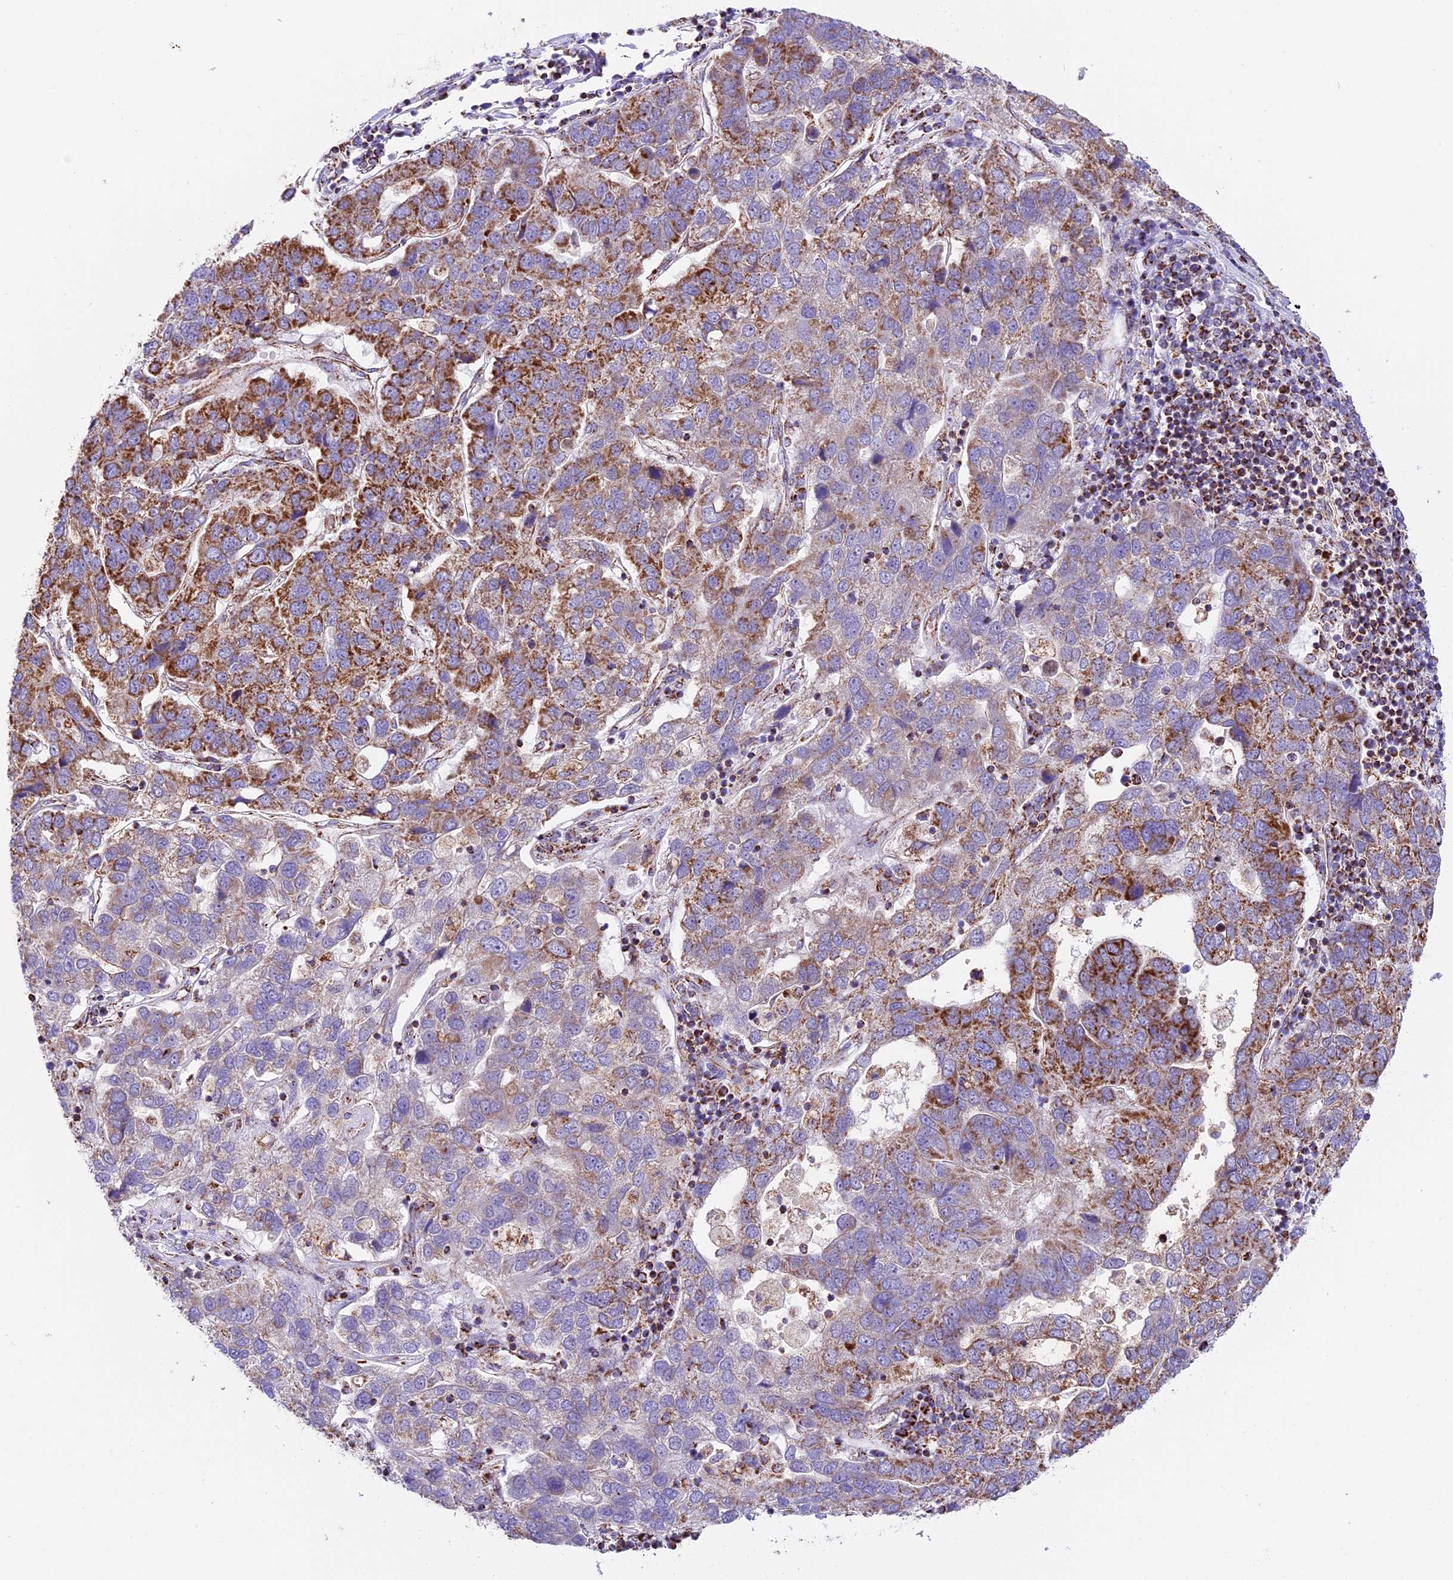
{"staining": {"intensity": "moderate", "quantity": "25%-75%", "location": "cytoplasmic/membranous"}, "tissue": "pancreatic cancer", "cell_type": "Tumor cells", "image_type": "cancer", "snomed": [{"axis": "morphology", "description": "Adenocarcinoma, NOS"}, {"axis": "topography", "description": "Pancreas"}], "caption": "Immunohistochemical staining of pancreatic cancer (adenocarcinoma) demonstrates medium levels of moderate cytoplasmic/membranous protein positivity in about 25%-75% of tumor cells.", "gene": "NDUFA8", "patient": {"sex": "female", "age": 61}}